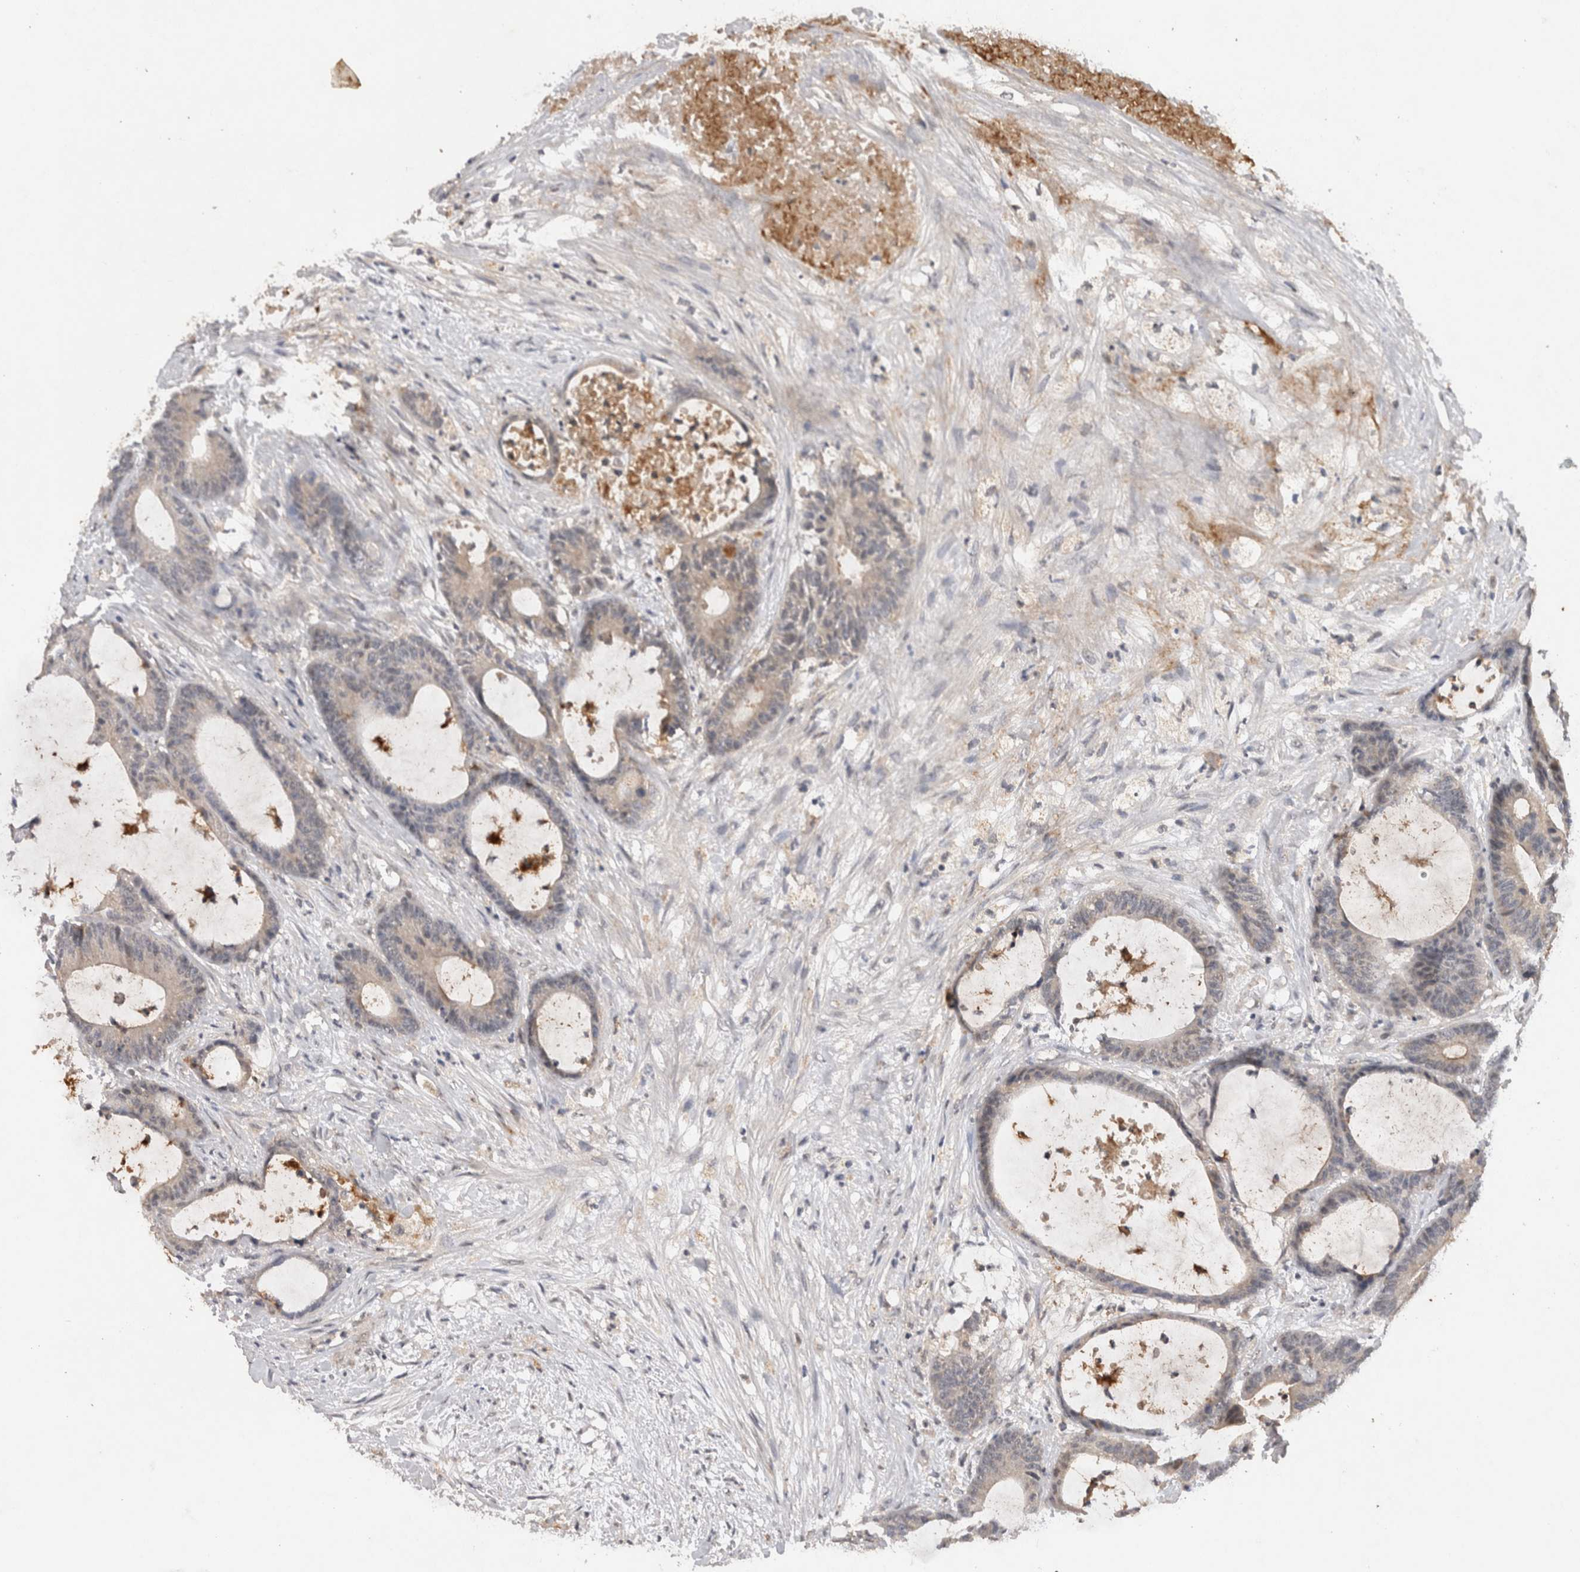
{"staining": {"intensity": "negative", "quantity": "none", "location": "none"}, "tissue": "colorectal cancer", "cell_type": "Tumor cells", "image_type": "cancer", "snomed": [{"axis": "morphology", "description": "Adenocarcinoma, NOS"}, {"axis": "topography", "description": "Colon"}], "caption": "A photomicrograph of human colorectal adenocarcinoma is negative for staining in tumor cells.", "gene": "RASSF3", "patient": {"sex": "female", "age": 84}}